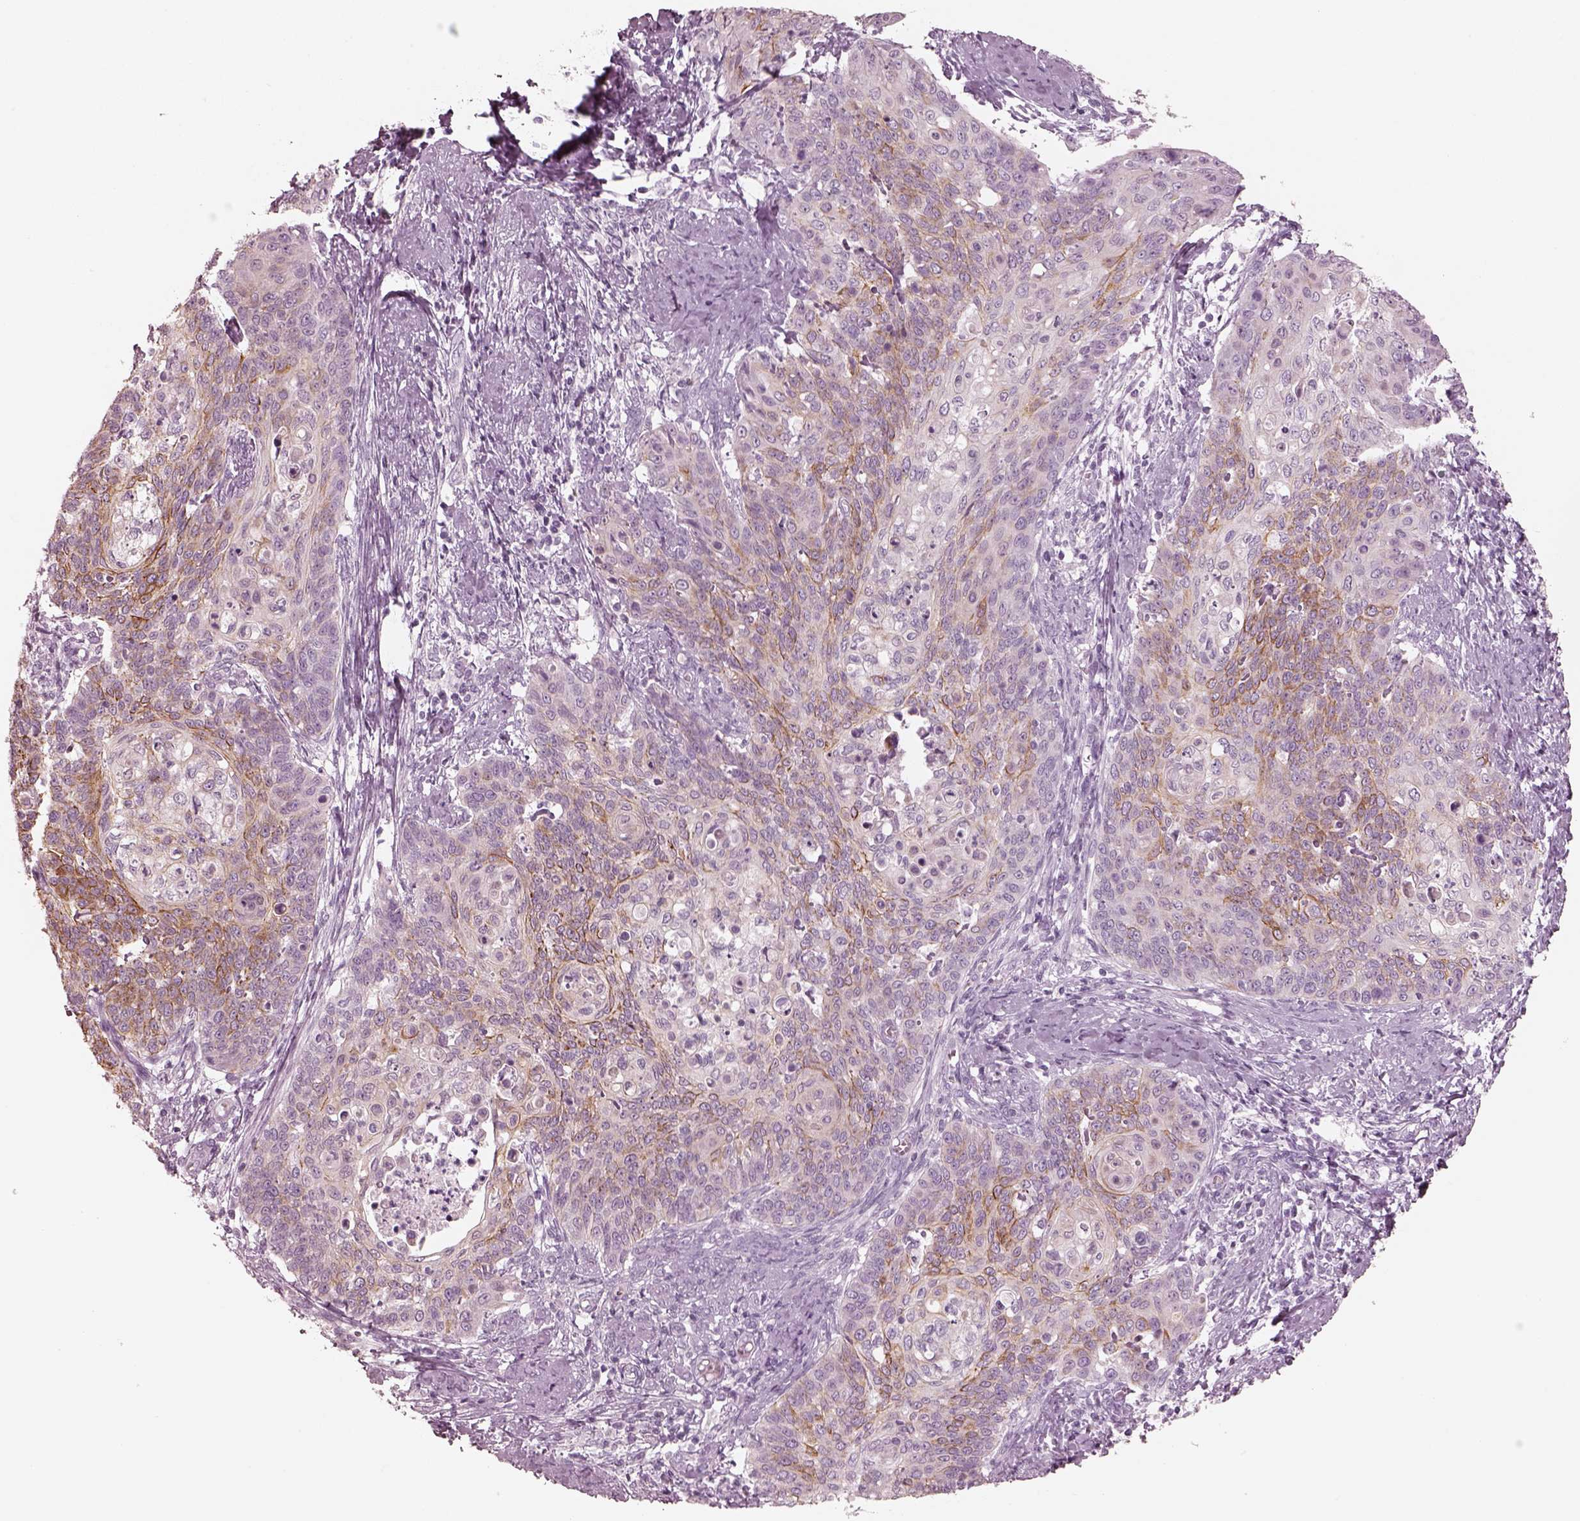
{"staining": {"intensity": "moderate", "quantity": "25%-75%", "location": "cytoplasmic/membranous"}, "tissue": "cervical cancer", "cell_type": "Tumor cells", "image_type": "cancer", "snomed": [{"axis": "morphology", "description": "Normal tissue, NOS"}, {"axis": "morphology", "description": "Squamous cell carcinoma, NOS"}, {"axis": "topography", "description": "Cervix"}], "caption": "A medium amount of moderate cytoplasmic/membranous staining is seen in approximately 25%-75% of tumor cells in cervical cancer tissue.", "gene": "PON3", "patient": {"sex": "female", "age": 39}}